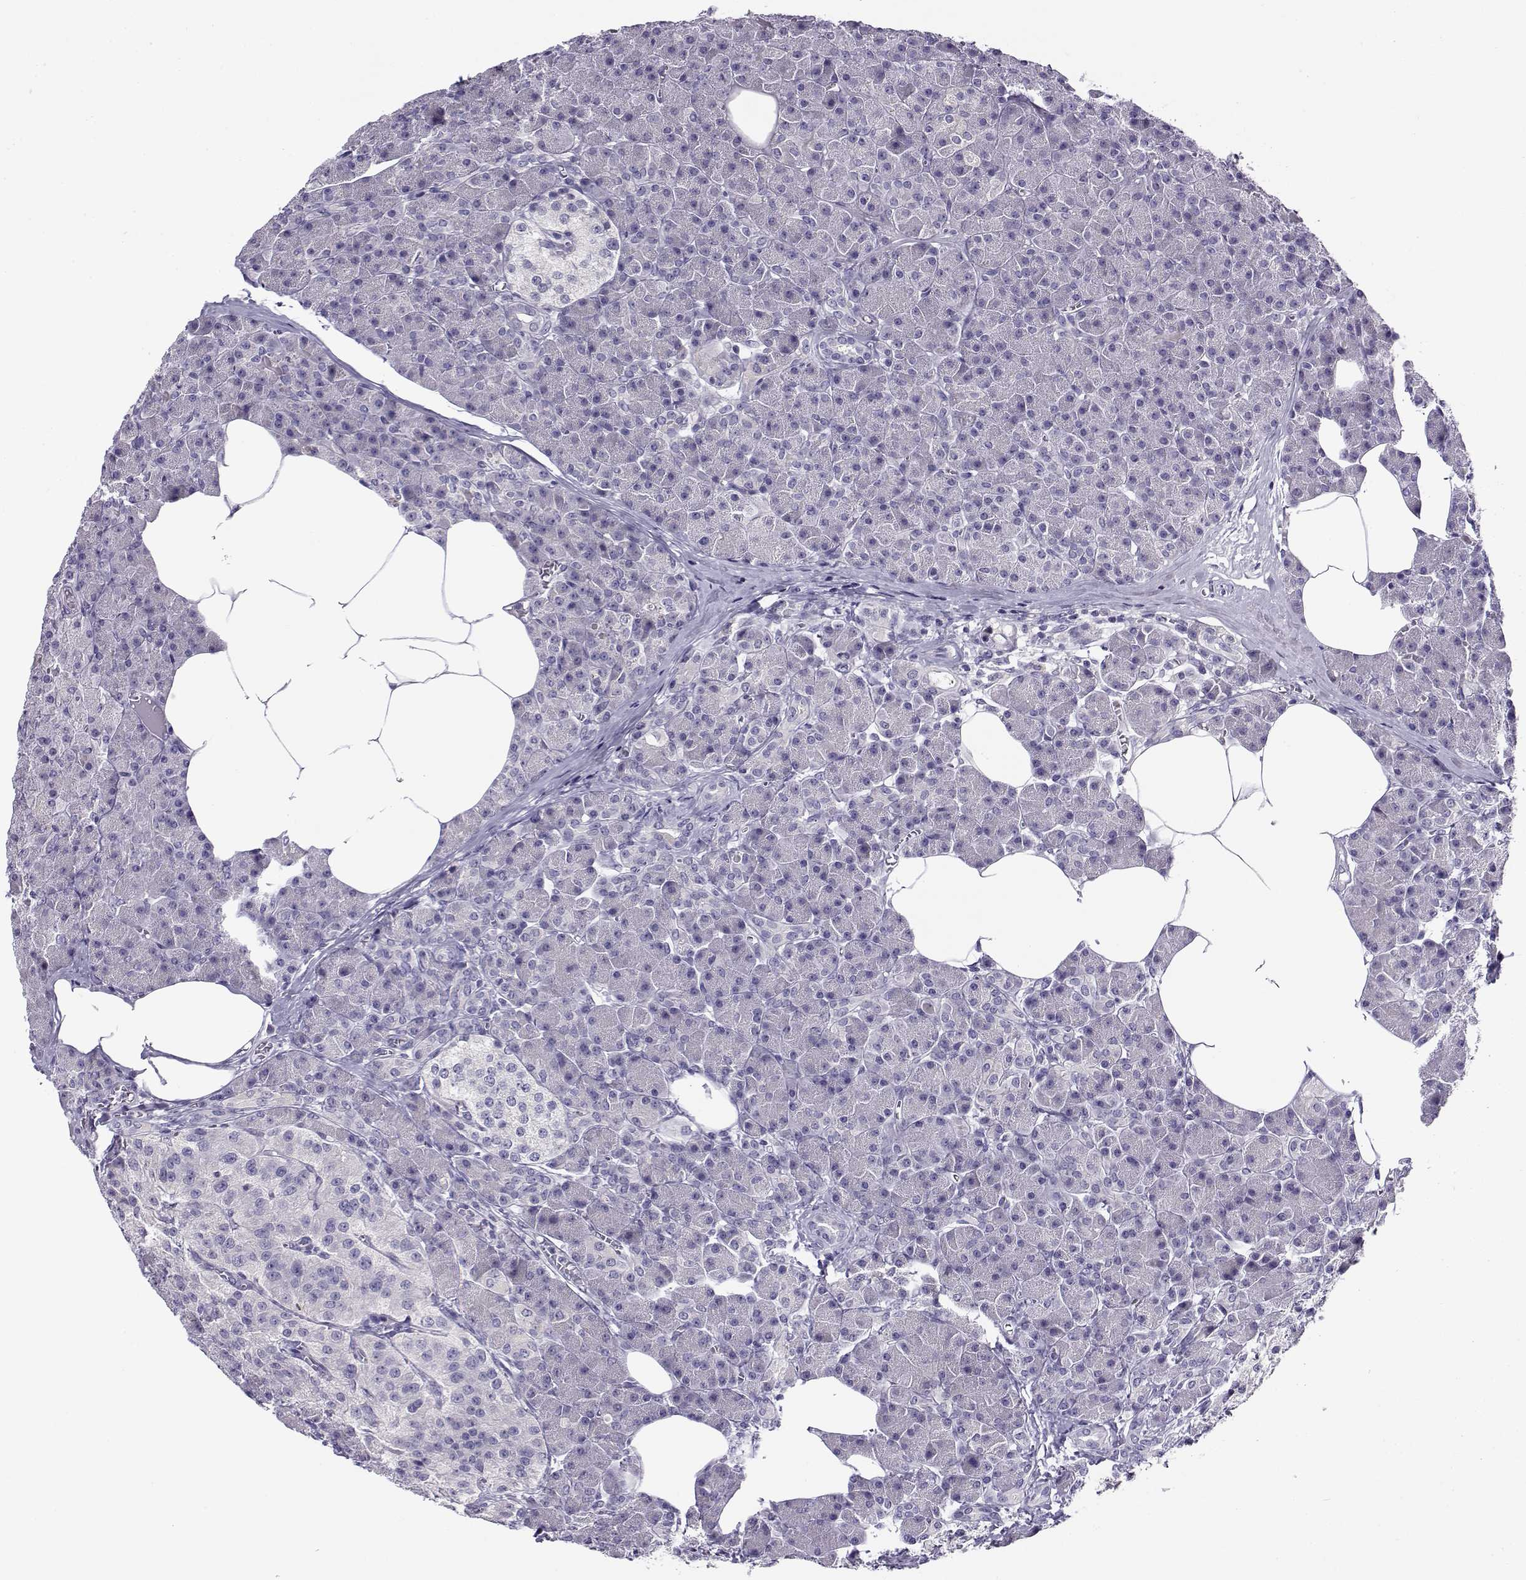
{"staining": {"intensity": "negative", "quantity": "none", "location": "none"}, "tissue": "pancreas", "cell_type": "Exocrine glandular cells", "image_type": "normal", "snomed": [{"axis": "morphology", "description": "Normal tissue, NOS"}, {"axis": "topography", "description": "Pancreas"}], "caption": "This micrograph is of benign pancreas stained with immunohistochemistry (IHC) to label a protein in brown with the nuclei are counter-stained blue. There is no expression in exocrine glandular cells.", "gene": "FEZF1", "patient": {"sex": "female", "age": 45}}